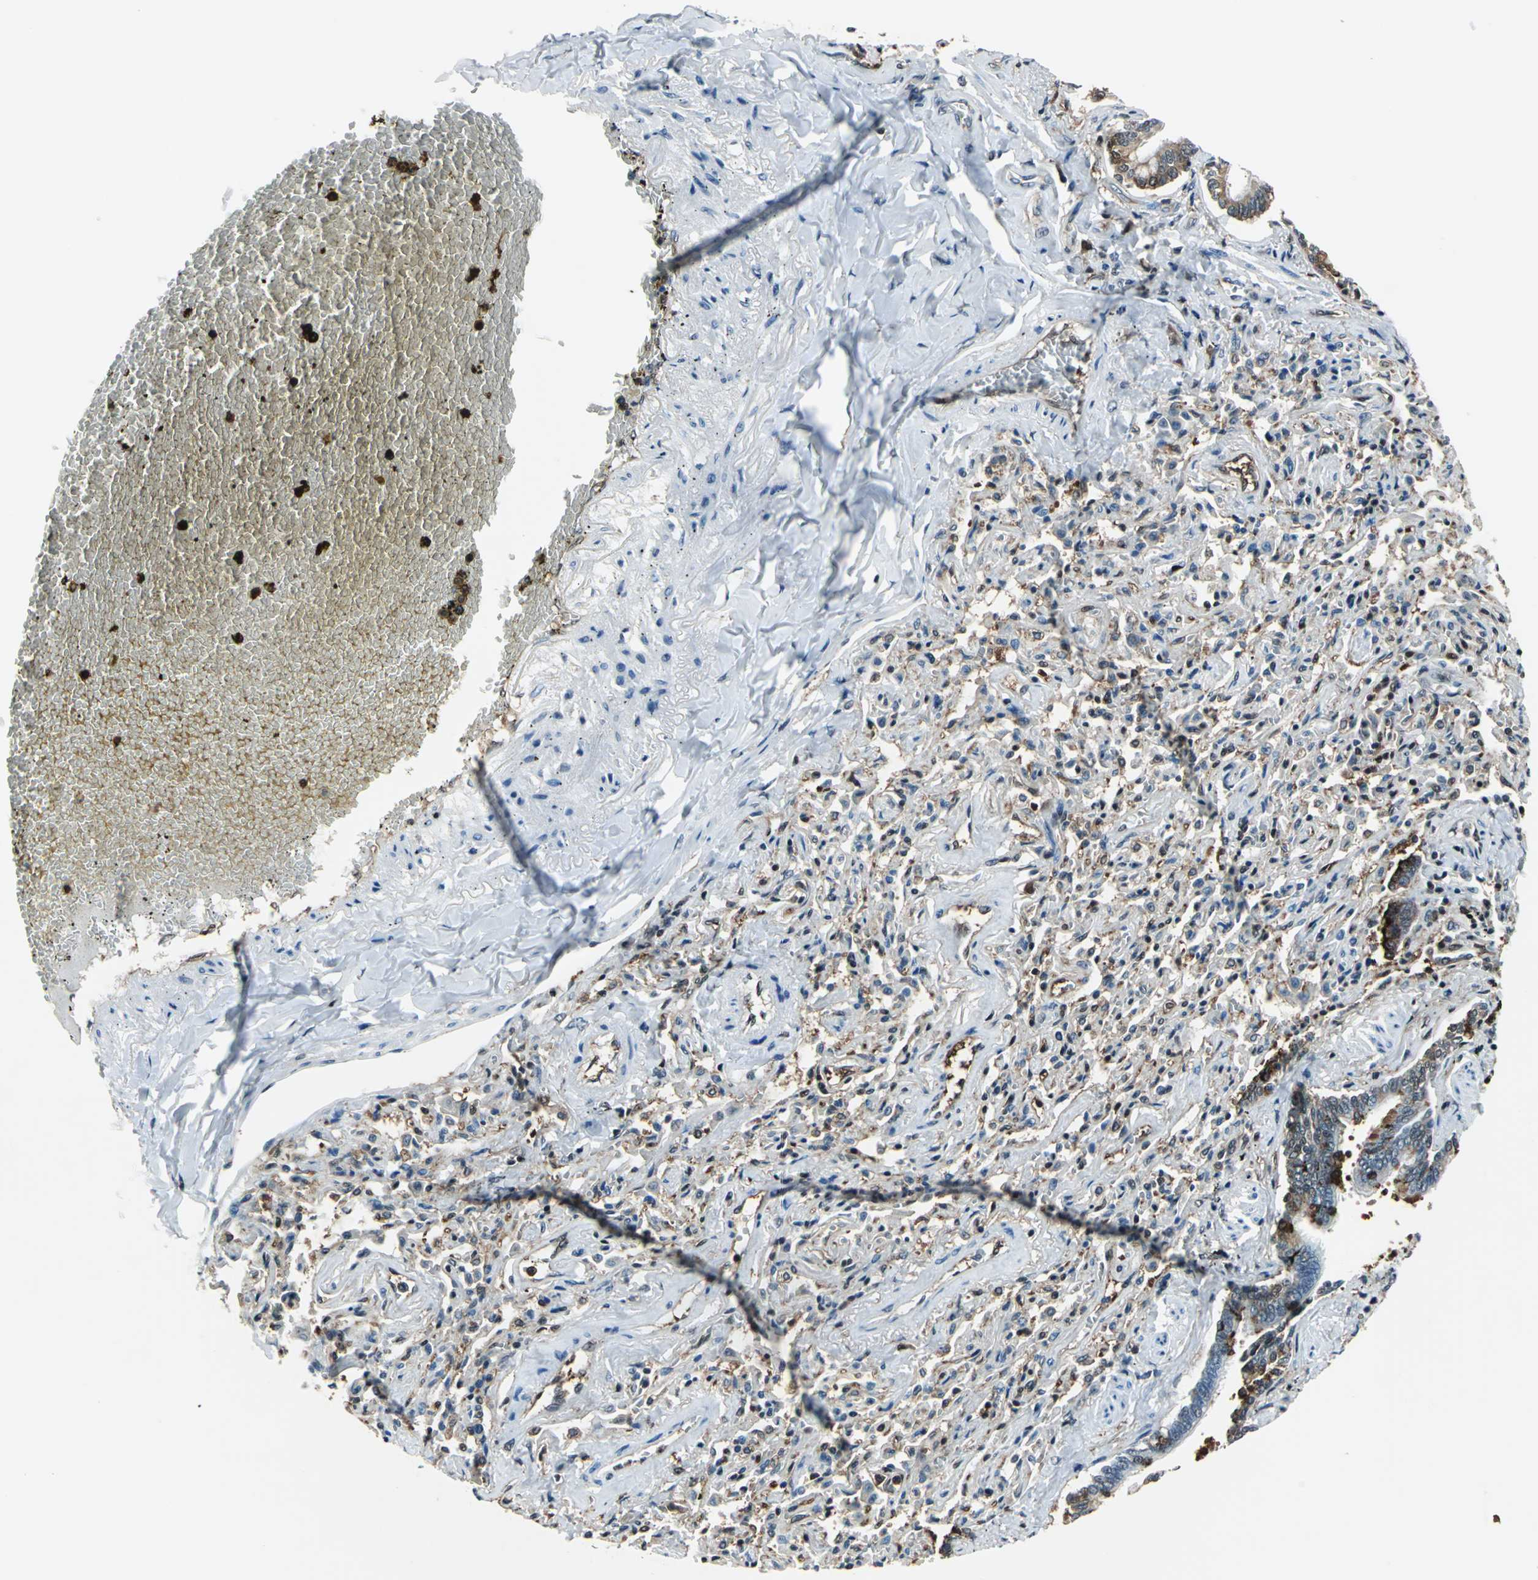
{"staining": {"intensity": "moderate", "quantity": "<25%", "location": "cytoplasmic/membranous,nuclear"}, "tissue": "bronchus", "cell_type": "Respiratory epithelial cells", "image_type": "normal", "snomed": [{"axis": "morphology", "description": "Normal tissue, NOS"}, {"axis": "topography", "description": "Lung"}], "caption": "A histopathology image showing moderate cytoplasmic/membranous,nuclear expression in about <25% of respiratory epithelial cells in benign bronchus, as visualized by brown immunohistochemical staining.", "gene": "PSME1", "patient": {"sex": "male", "age": 64}}